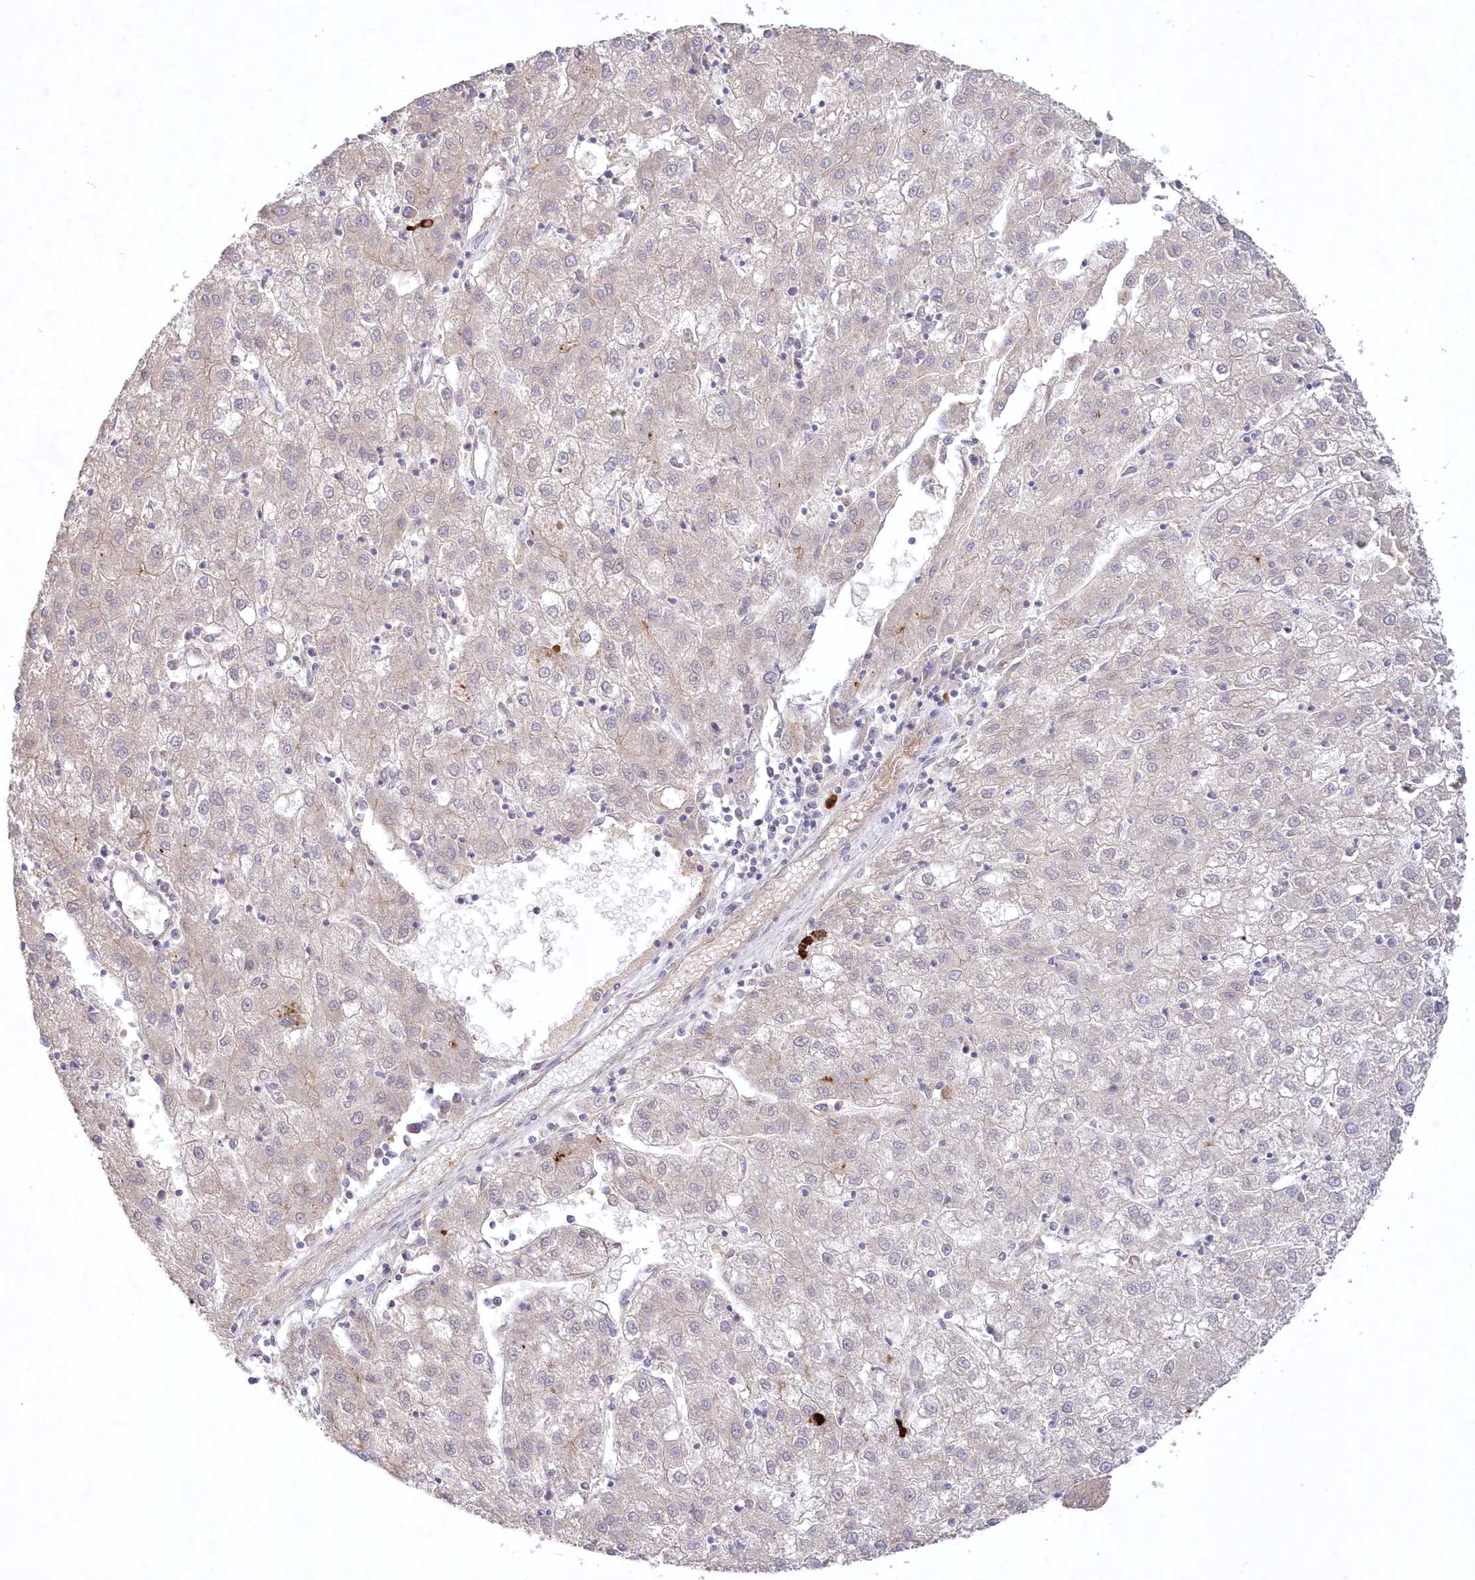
{"staining": {"intensity": "negative", "quantity": "none", "location": "none"}, "tissue": "liver cancer", "cell_type": "Tumor cells", "image_type": "cancer", "snomed": [{"axis": "morphology", "description": "Carcinoma, Hepatocellular, NOS"}, {"axis": "topography", "description": "Liver"}], "caption": "Human liver hepatocellular carcinoma stained for a protein using immunohistochemistry demonstrates no expression in tumor cells.", "gene": "WBP1L", "patient": {"sex": "male", "age": 72}}